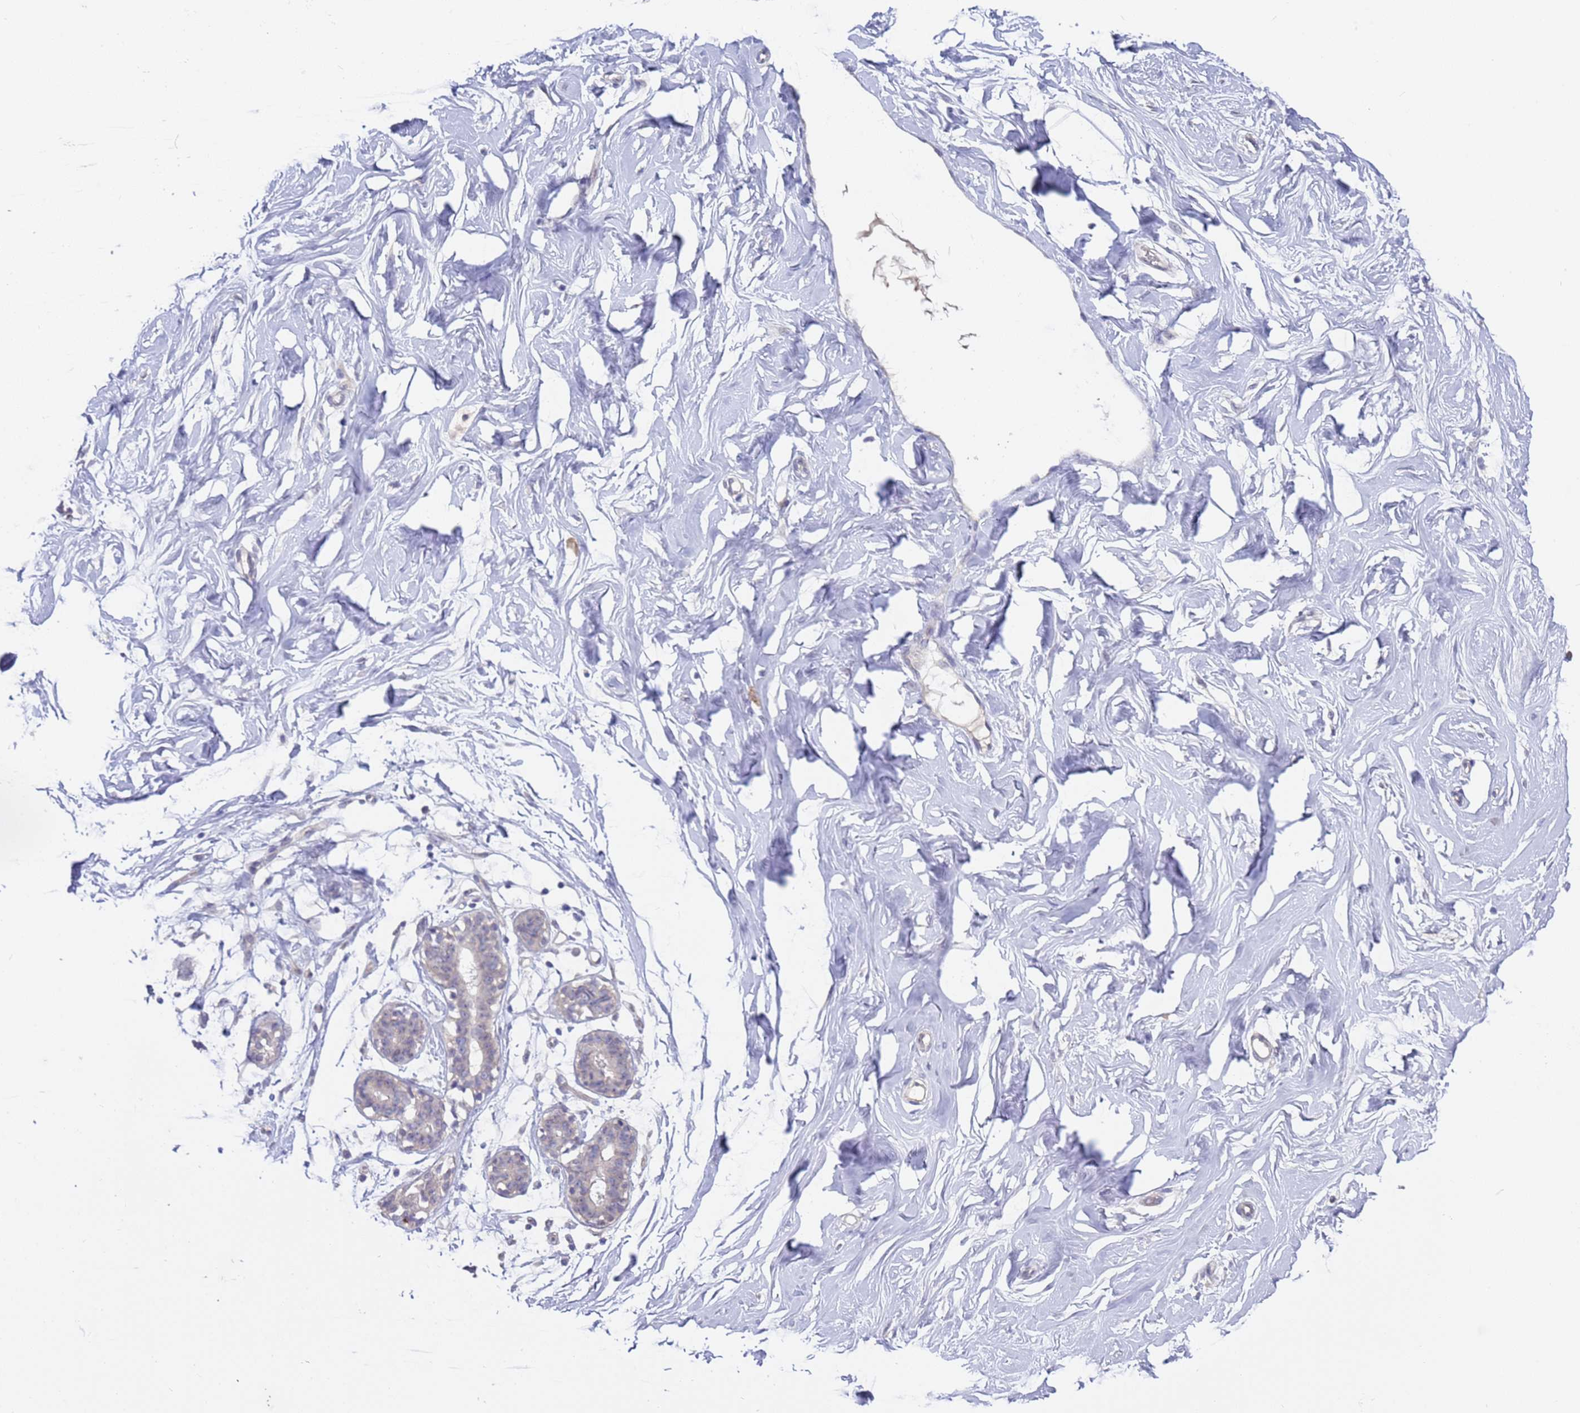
{"staining": {"intensity": "negative", "quantity": "none", "location": "none"}, "tissue": "breast", "cell_type": "Adipocytes", "image_type": "normal", "snomed": [{"axis": "morphology", "description": "Normal tissue, NOS"}, {"axis": "morphology", "description": "Adenoma, NOS"}, {"axis": "topography", "description": "Breast"}], "caption": "A high-resolution image shows immunohistochemistry staining of benign breast, which reveals no significant expression in adipocytes. (DAB immunohistochemistry visualized using brightfield microscopy, high magnification).", "gene": "TRMT10A", "patient": {"sex": "female", "age": 23}}